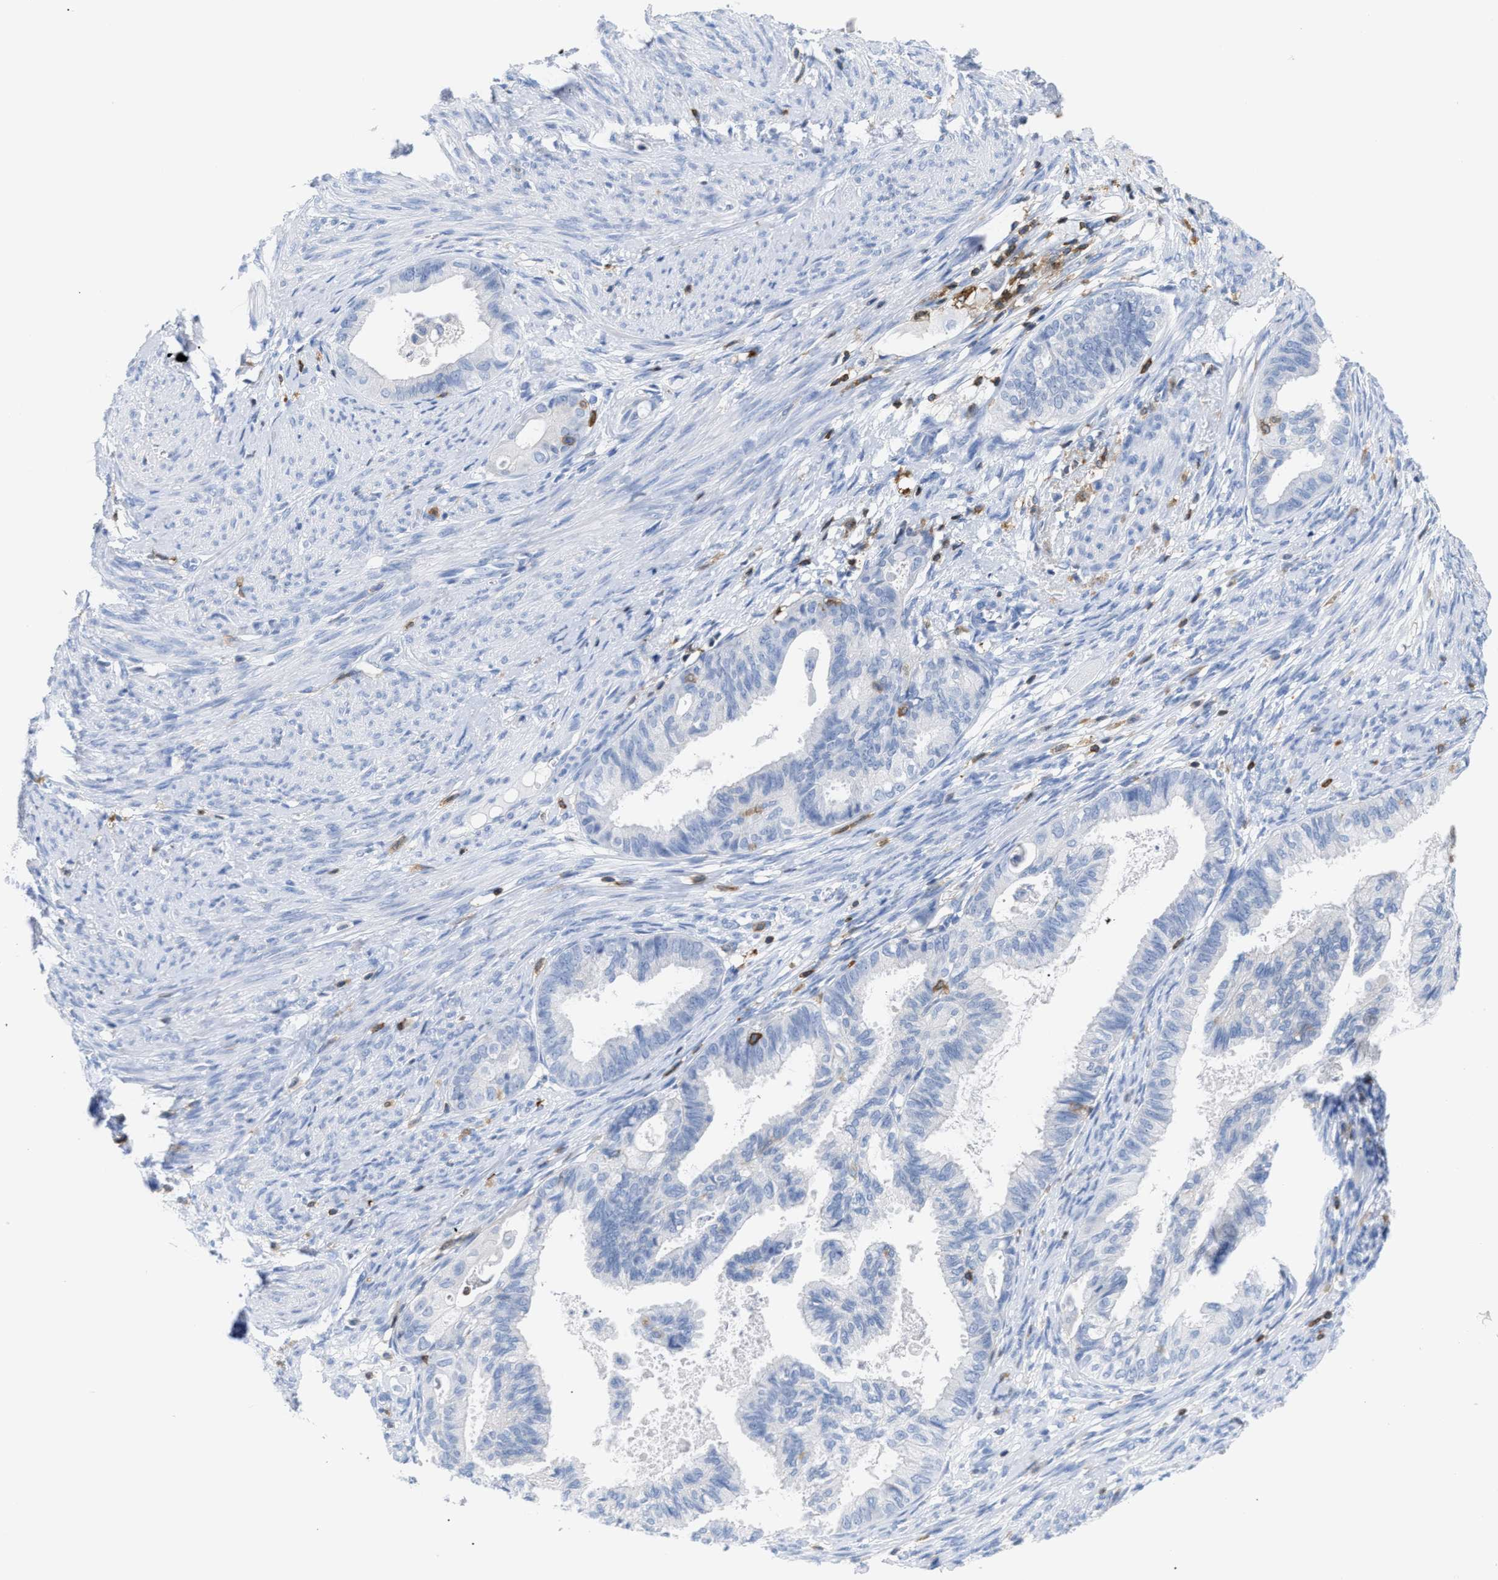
{"staining": {"intensity": "negative", "quantity": "none", "location": "none"}, "tissue": "cervical cancer", "cell_type": "Tumor cells", "image_type": "cancer", "snomed": [{"axis": "morphology", "description": "Normal tissue, NOS"}, {"axis": "morphology", "description": "Adenocarcinoma, NOS"}, {"axis": "topography", "description": "Cervix"}, {"axis": "topography", "description": "Endometrium"}], "caption": "An IHC image of cervical cancer is shown. There is no staining in tumor cells of cervical cancer.", "gene": "LCP1", "patient": {"sex": "female", "age": 86}}